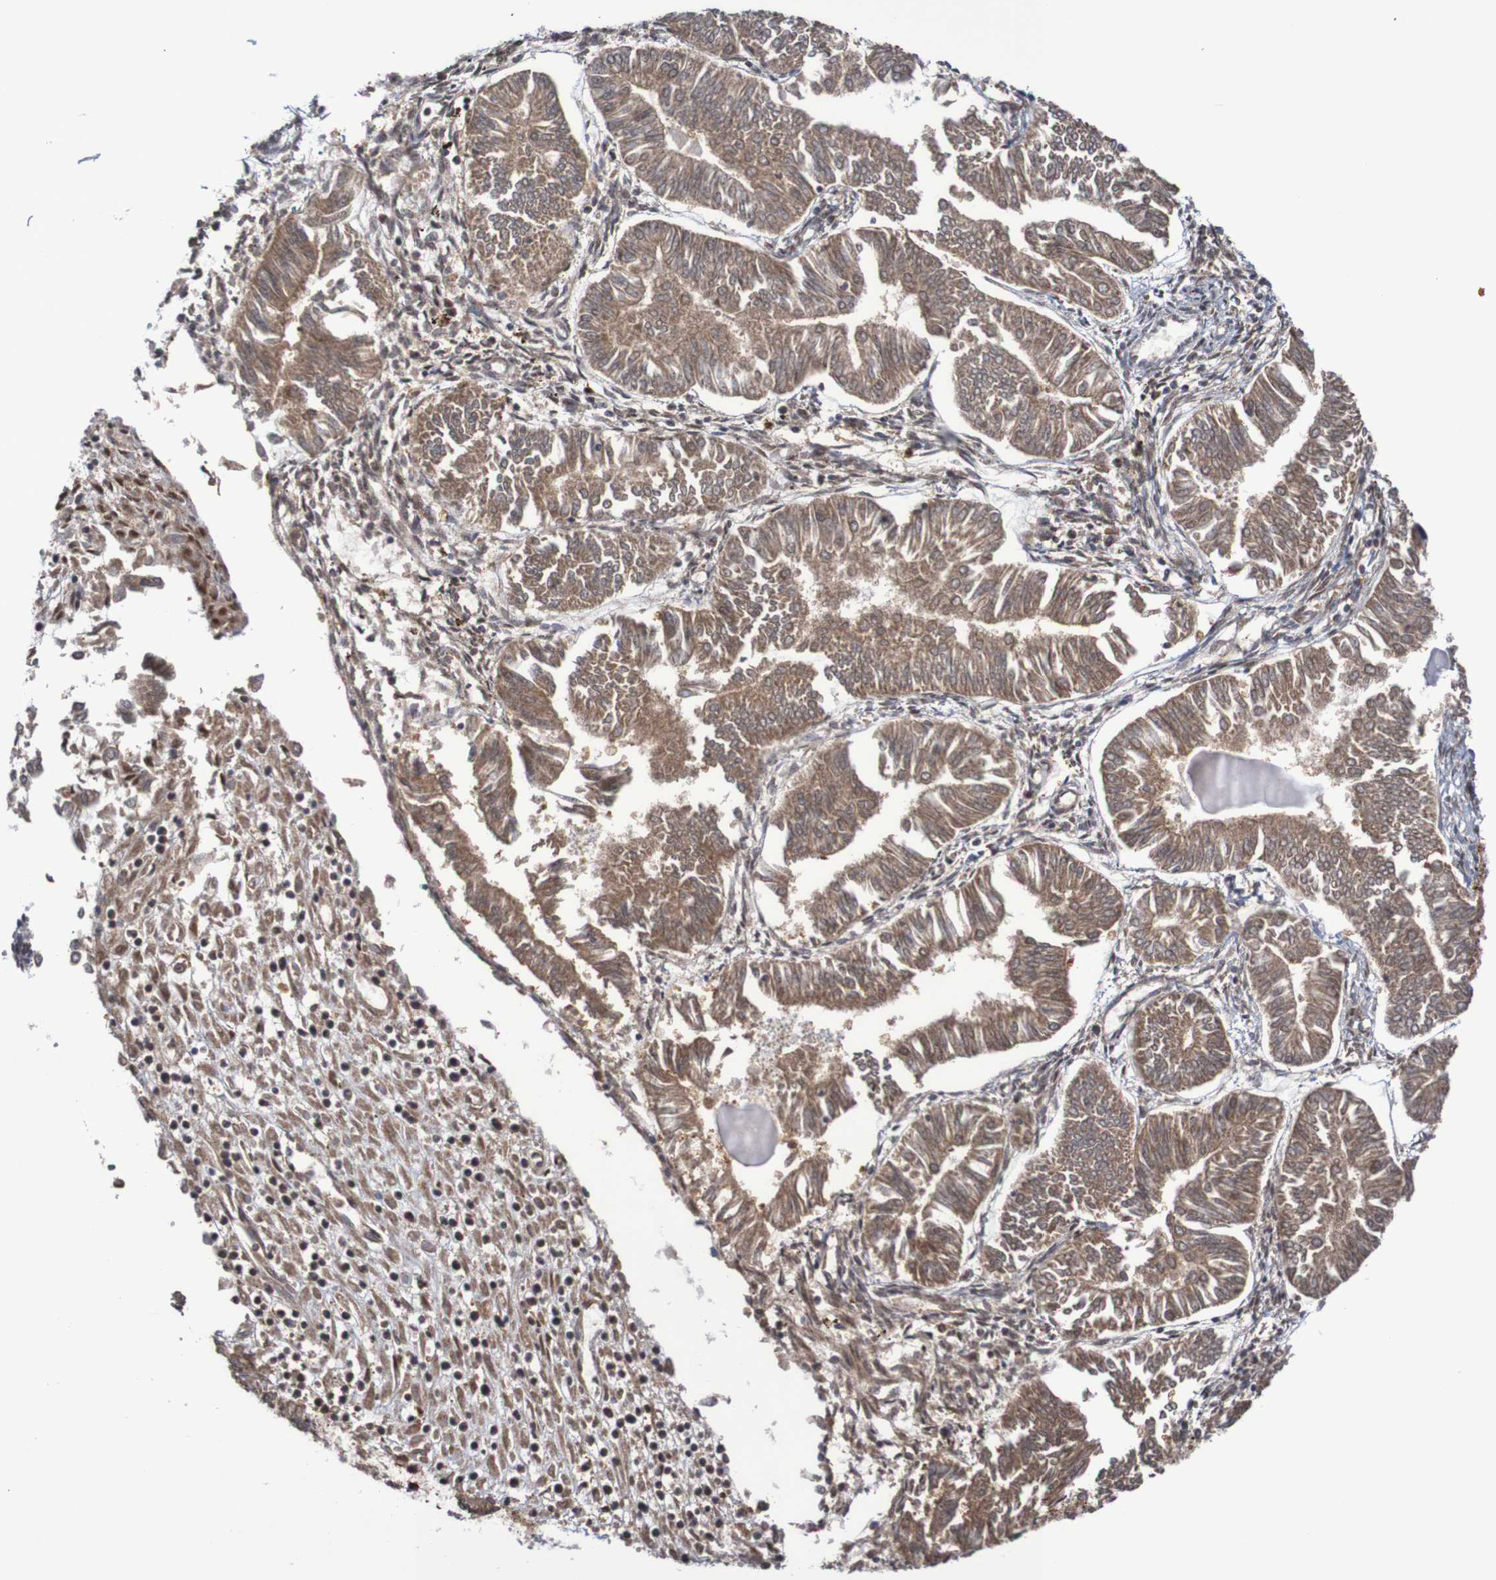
{"staining": {"intensity": "moderate", "quantity": ">75%", "location": "cytoplasmic/membranous"}, "tissue": "endometrial cancer", "cell_type": "Tumor cells", "image_type": "cancer", "snomed": [{"axis": "morphology", "description": "Adenocarcinoma, NOS"}, {"axis": "topography", "description": "Endometrium"}], "caption": "This image reveals IHC staining of endometrial cancer, with medium moderate cytoplasmic/membranous staining in approximately >75% of tumor cells.", "gene": "ITLN1", "patient": {"sex": "female", "age": 53}}